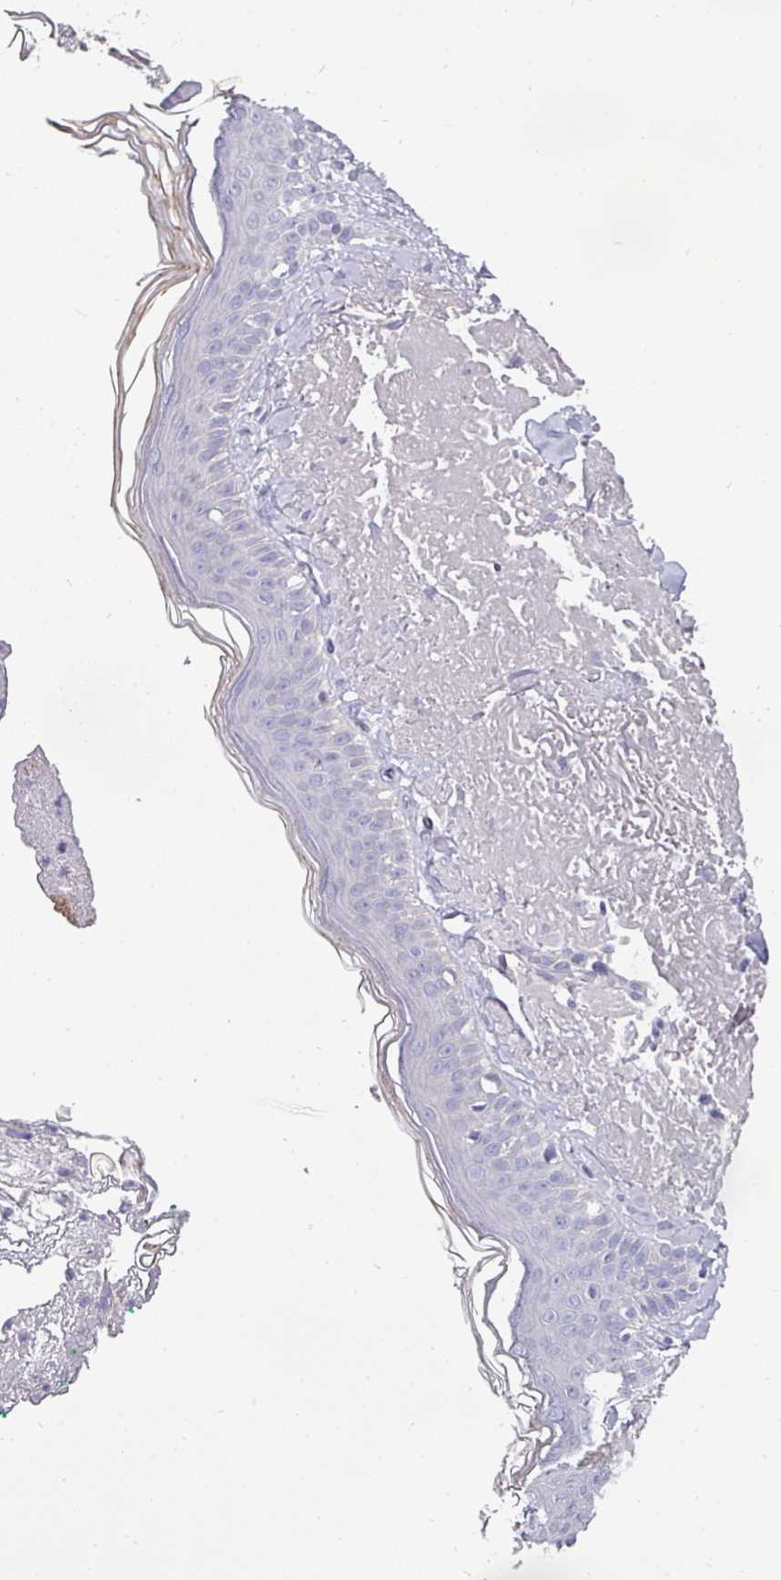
{"staining": {"intensity": "negative", "quantity": "none", "location": "none"}, "tissue": "skin", "cell_type": "Fibroblasts", "image_type": "normal", "snomed": [{"axis": "morphology", "description": "Normal tissue, NOS"}, {"axis": "morphology", "description": "Malignant melanoma, NOS"}, {"axis": "topography", "description": "Skin"}], "caption": "Benign skin was stained to show a protein in brown. There is no significant staining in fibroblasts. (Brightfield microscopy of DAB immunohistochemistry at high magnification).", "gene": "ASXL3", "patient": {"sex": "male", "age": 80}}